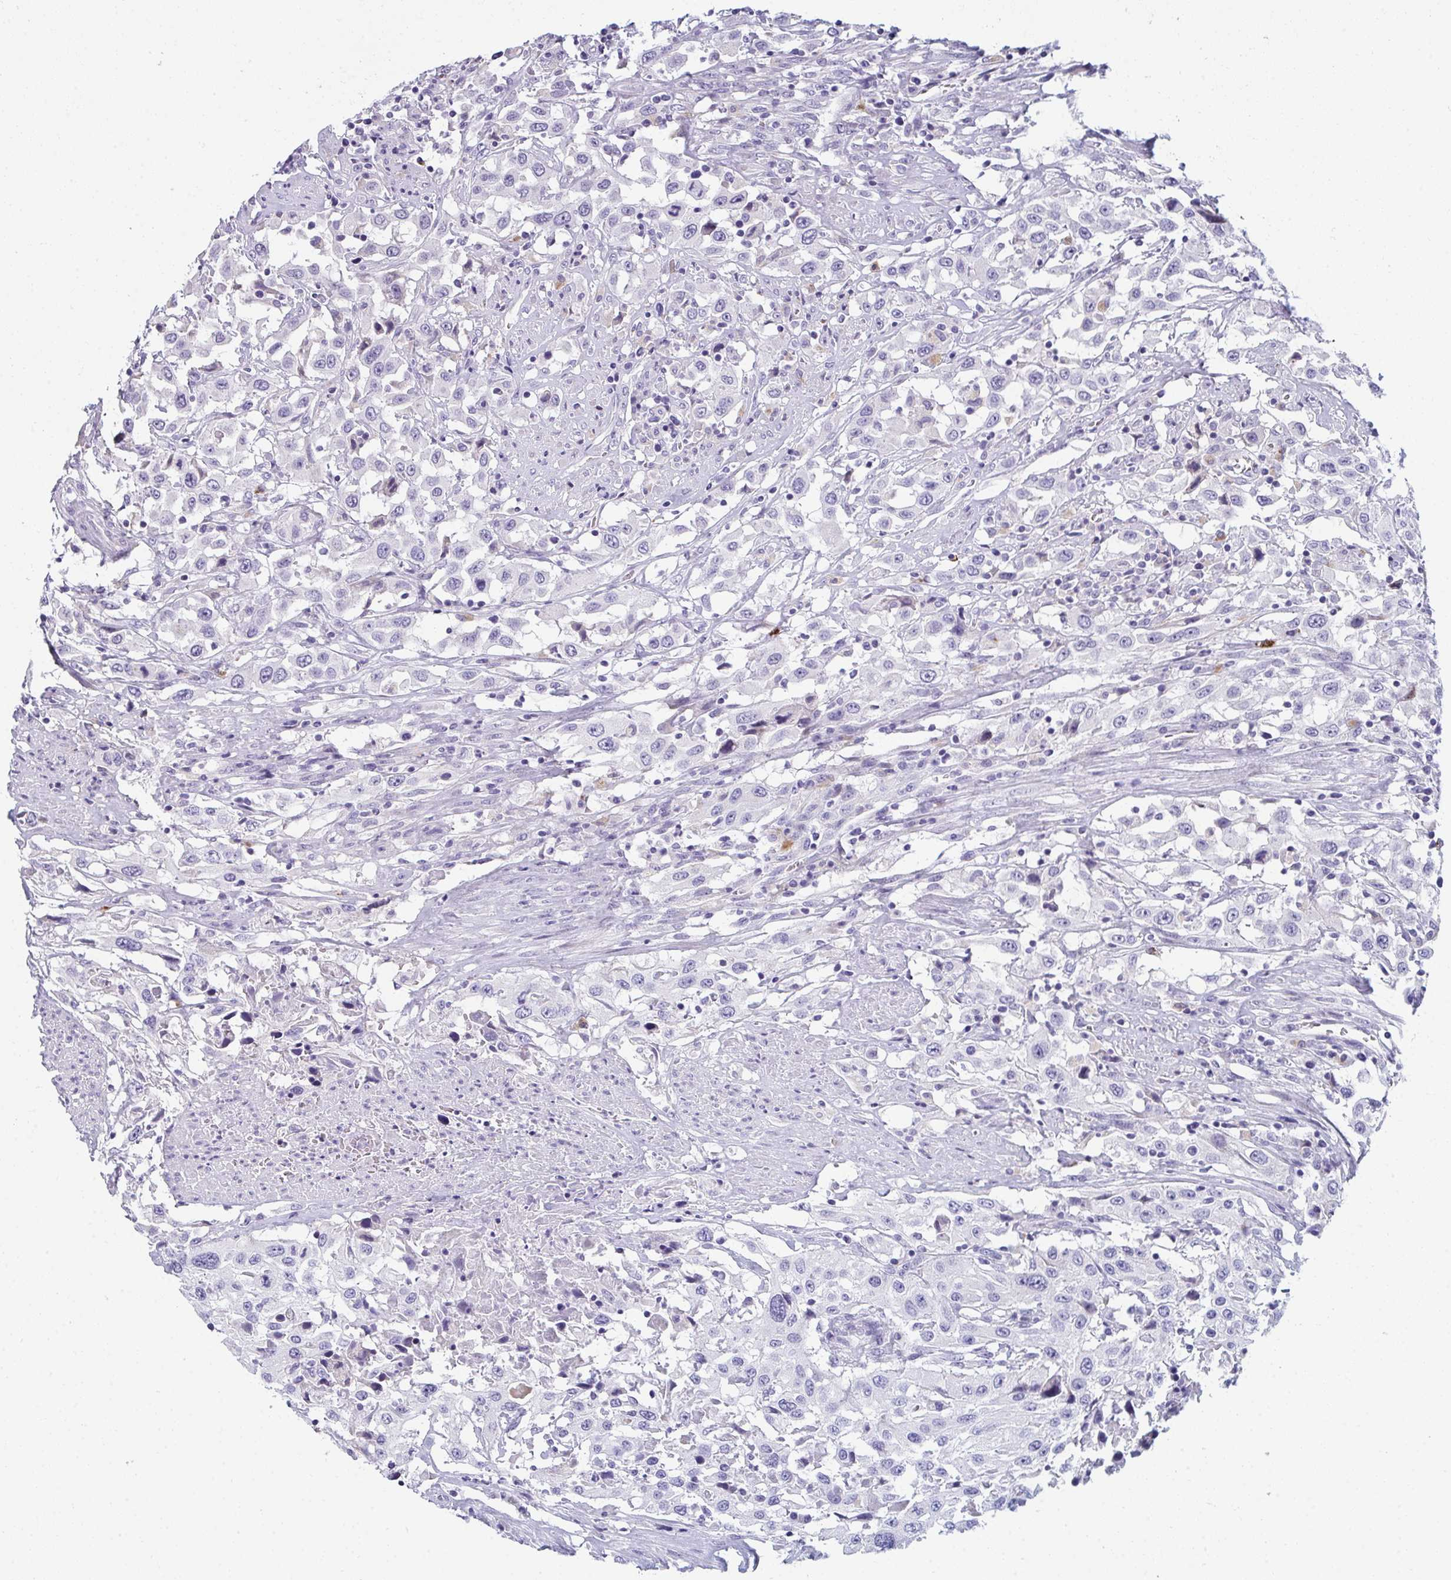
{"staining": {"intensity": "negative", "quantity": "none", "location": "none"}, "tissue": "urothelial cancer", "cell_type": "Tumor cells", "image_type": "cancer", "snomed": [{"axis": "morphology", "description": "Urothelial carcinoma, High grade"}, {"axis": "topography", "description": "Urinary bladder"}], "caption": "IHC of high-grade urothelial carcinoma shows no positivity in tumor cells. (Immunohistochemistry, brightfield microscopy, high magnification).", "gene": "EIF1AD", "patient": {"sex": "male", "age": 61}}